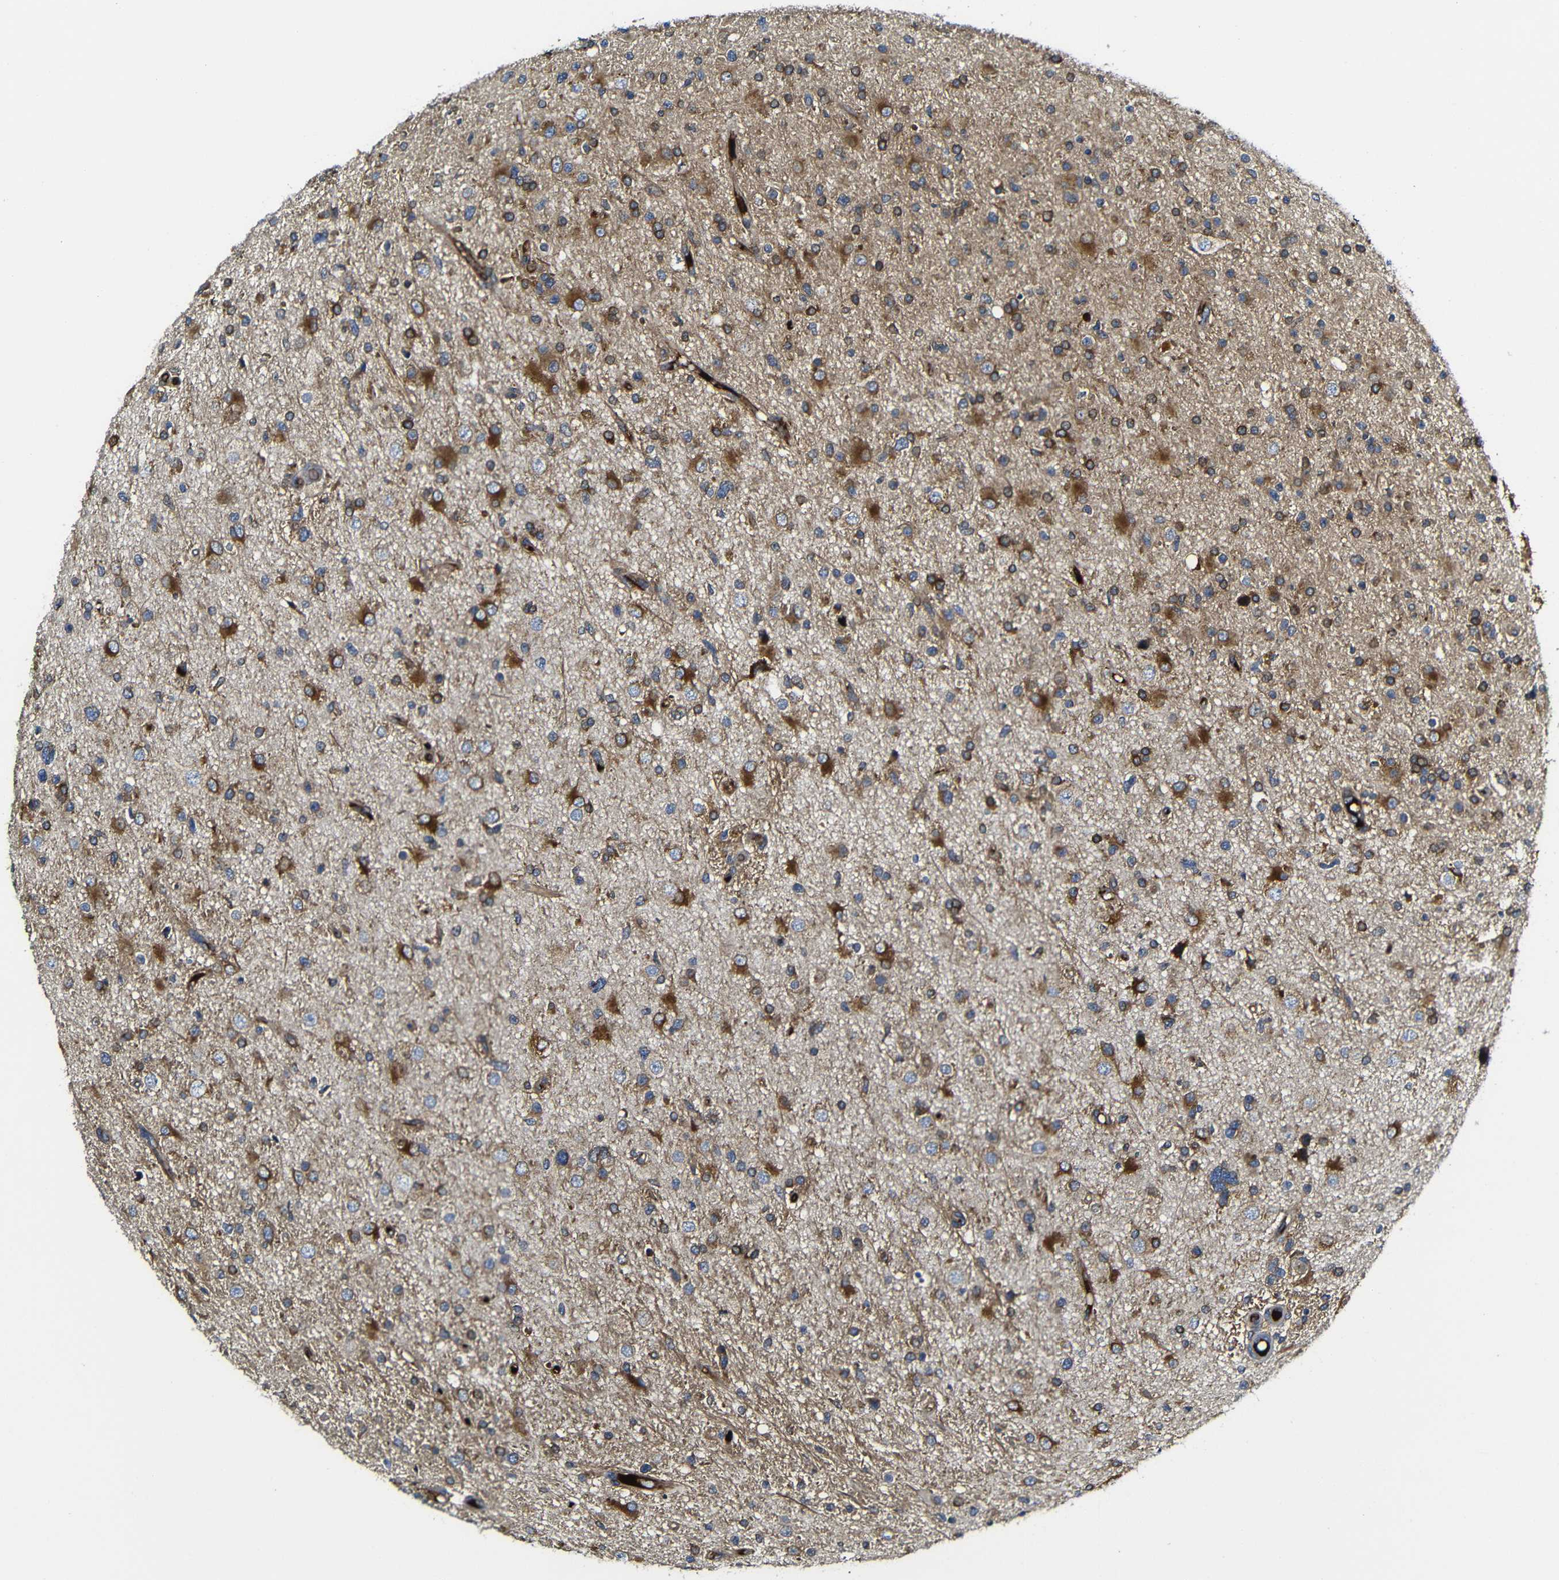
{"staining": {"intensity": "moderate", "quantity": "25%-75%", "location": "cytoplasmic/membranous"}, "tissue": "glioma", "cell_type": "Tumor cells", "image_type": "cancer", "snomed": [{"axis": "morphology", "description": "Glioma, malignant, High grade"}, {"axis": "topography", "description": "Brain"}], "caption": "High-magnification brightfield microscopy of high-grade glioma (malignant) stained with DAB (brown) and counterstained with hematoxylin (blue). tumor cells exhibit moderate cytoplasmic/membranous expression is identified in approximately25%-75% of cells.", "gene": "CLCC1", "patient": {"sex": "male", "age": 33}}